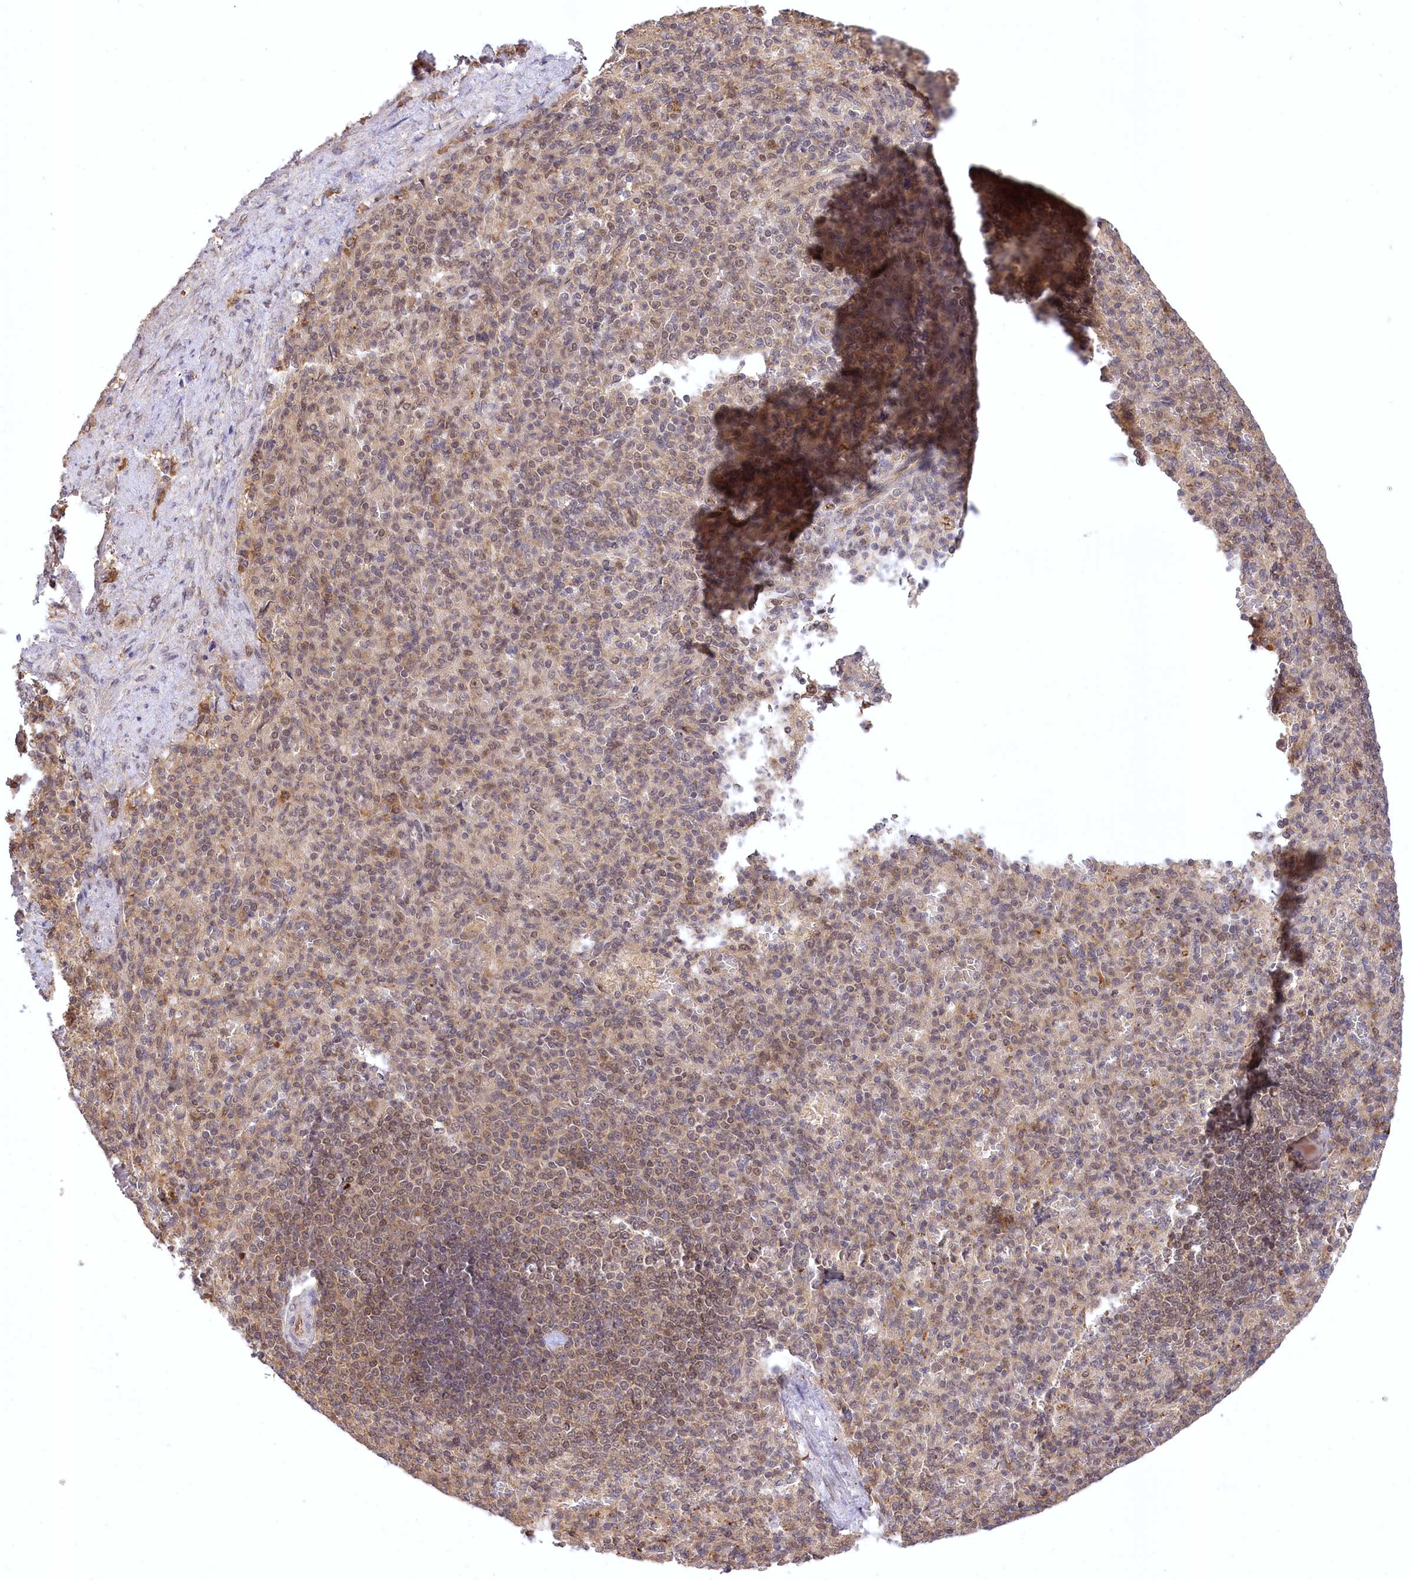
{"staining": {"intensity": "negative", "quantity": "none", "location": "none"}, "tissue": "spleen", "cell_type": "Cells in red pulp", "image_type": "normal", "snomed": [{"axis": "morphology", "description": "Normal tissue, NOS"}, {"axis": "topography", "description": "Spleen"}], "caption": "This is a histopathology image of immunohistochemistry staining of unremarkable spleen, which shows no expression in cells in red pulp.", "gene": "SERGEF", "patient": {"sex": "female", "age": 74}}